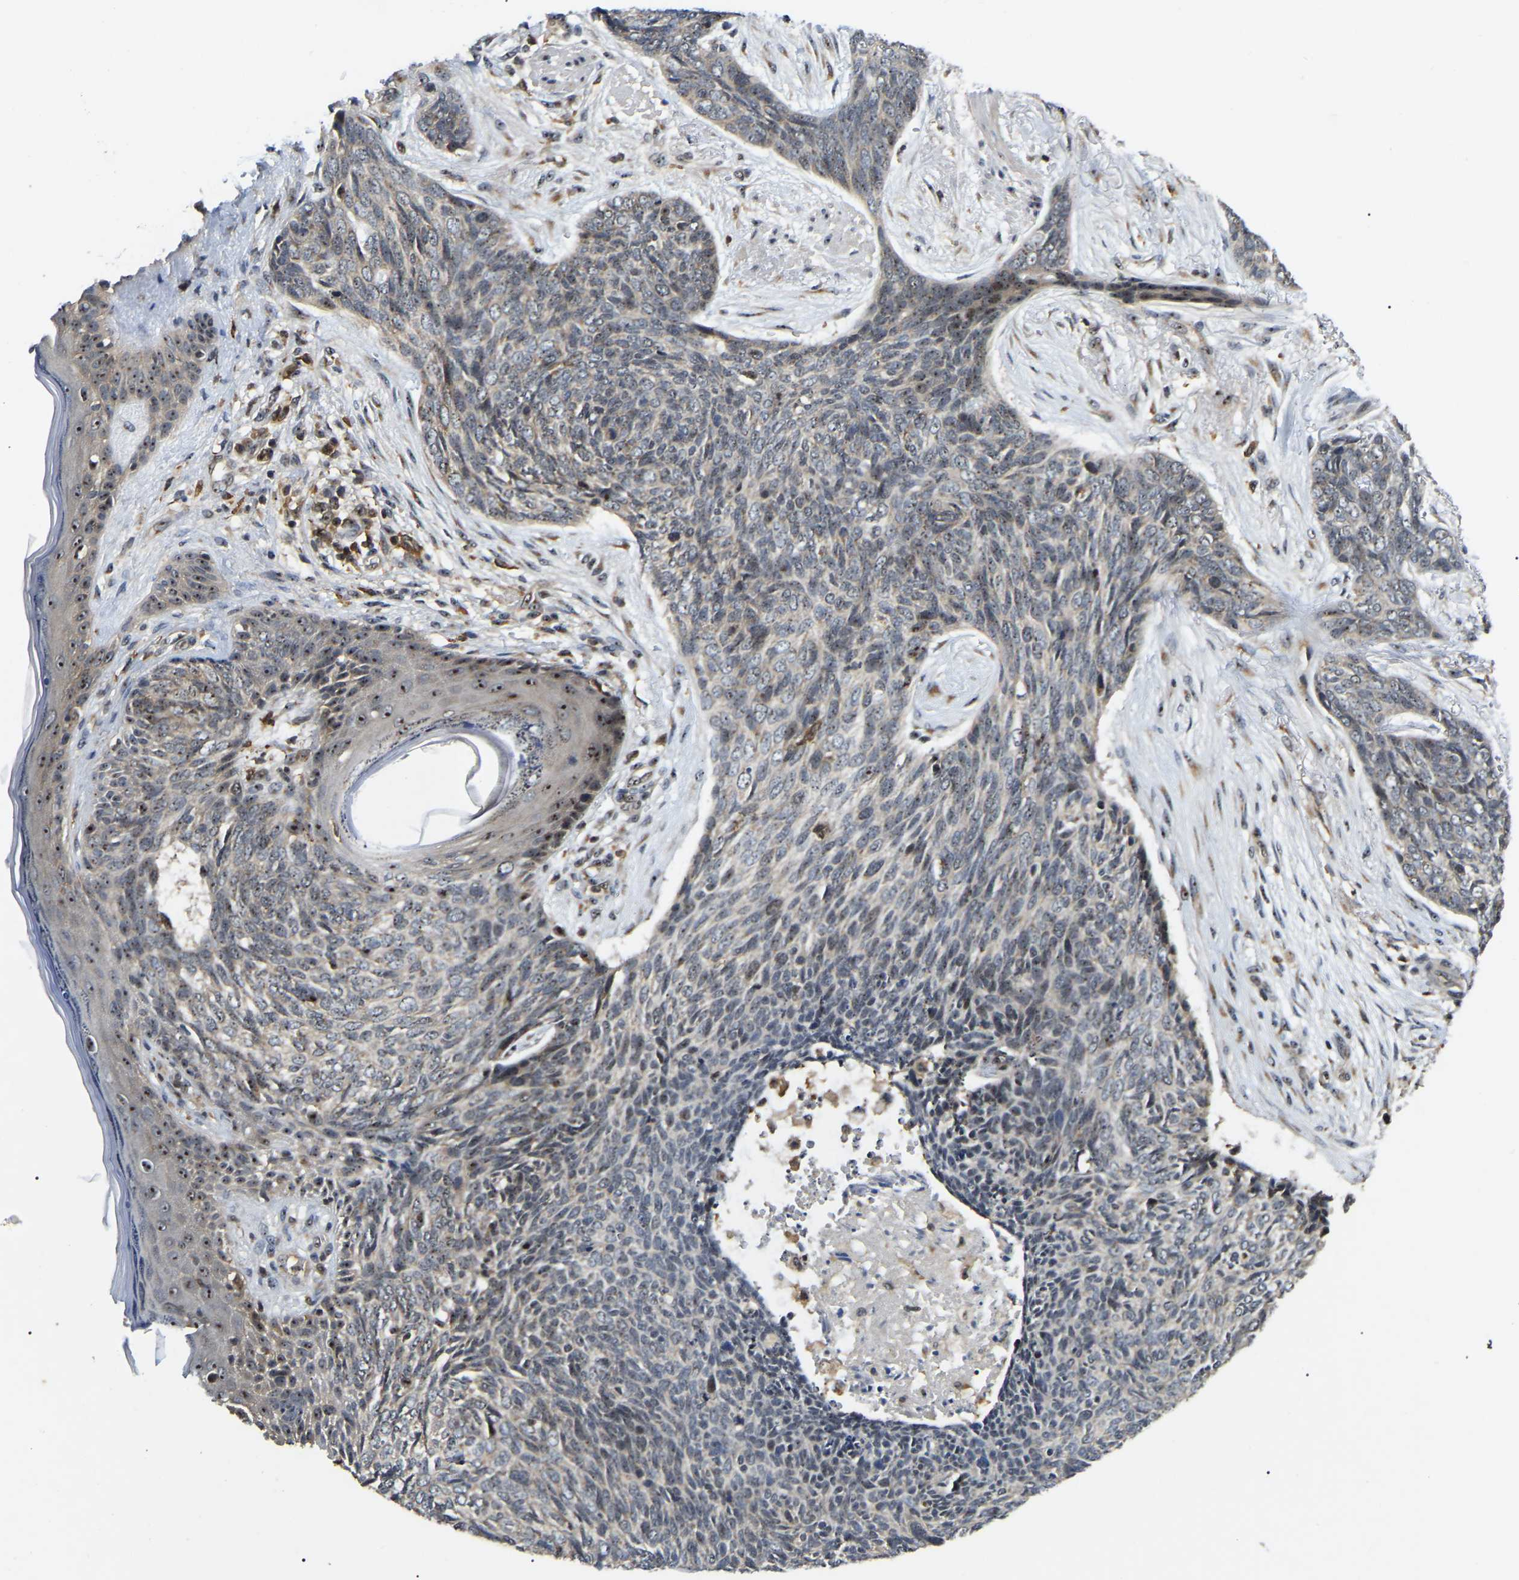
{"staining": {"intensity": "weak", "quantity": "25%-75%", "location": "nuclear"}, "tissue": "skin cancer", "cell_type": "Tumor cells", "image_type": "cancer", "snomed": [{"axis": "morphology", "description": "Basal cell carcinoma"}, {"axis": "topography", "description": "Skin"}], "caption": "This photomicrograph reveals IHC staining of human basal cell carcinoma (skin), with low weak nuclear expression in about 25%-75% of tumor cells.", "gene": "RBM28", "patient": {"sex": "female", "age": 84}}